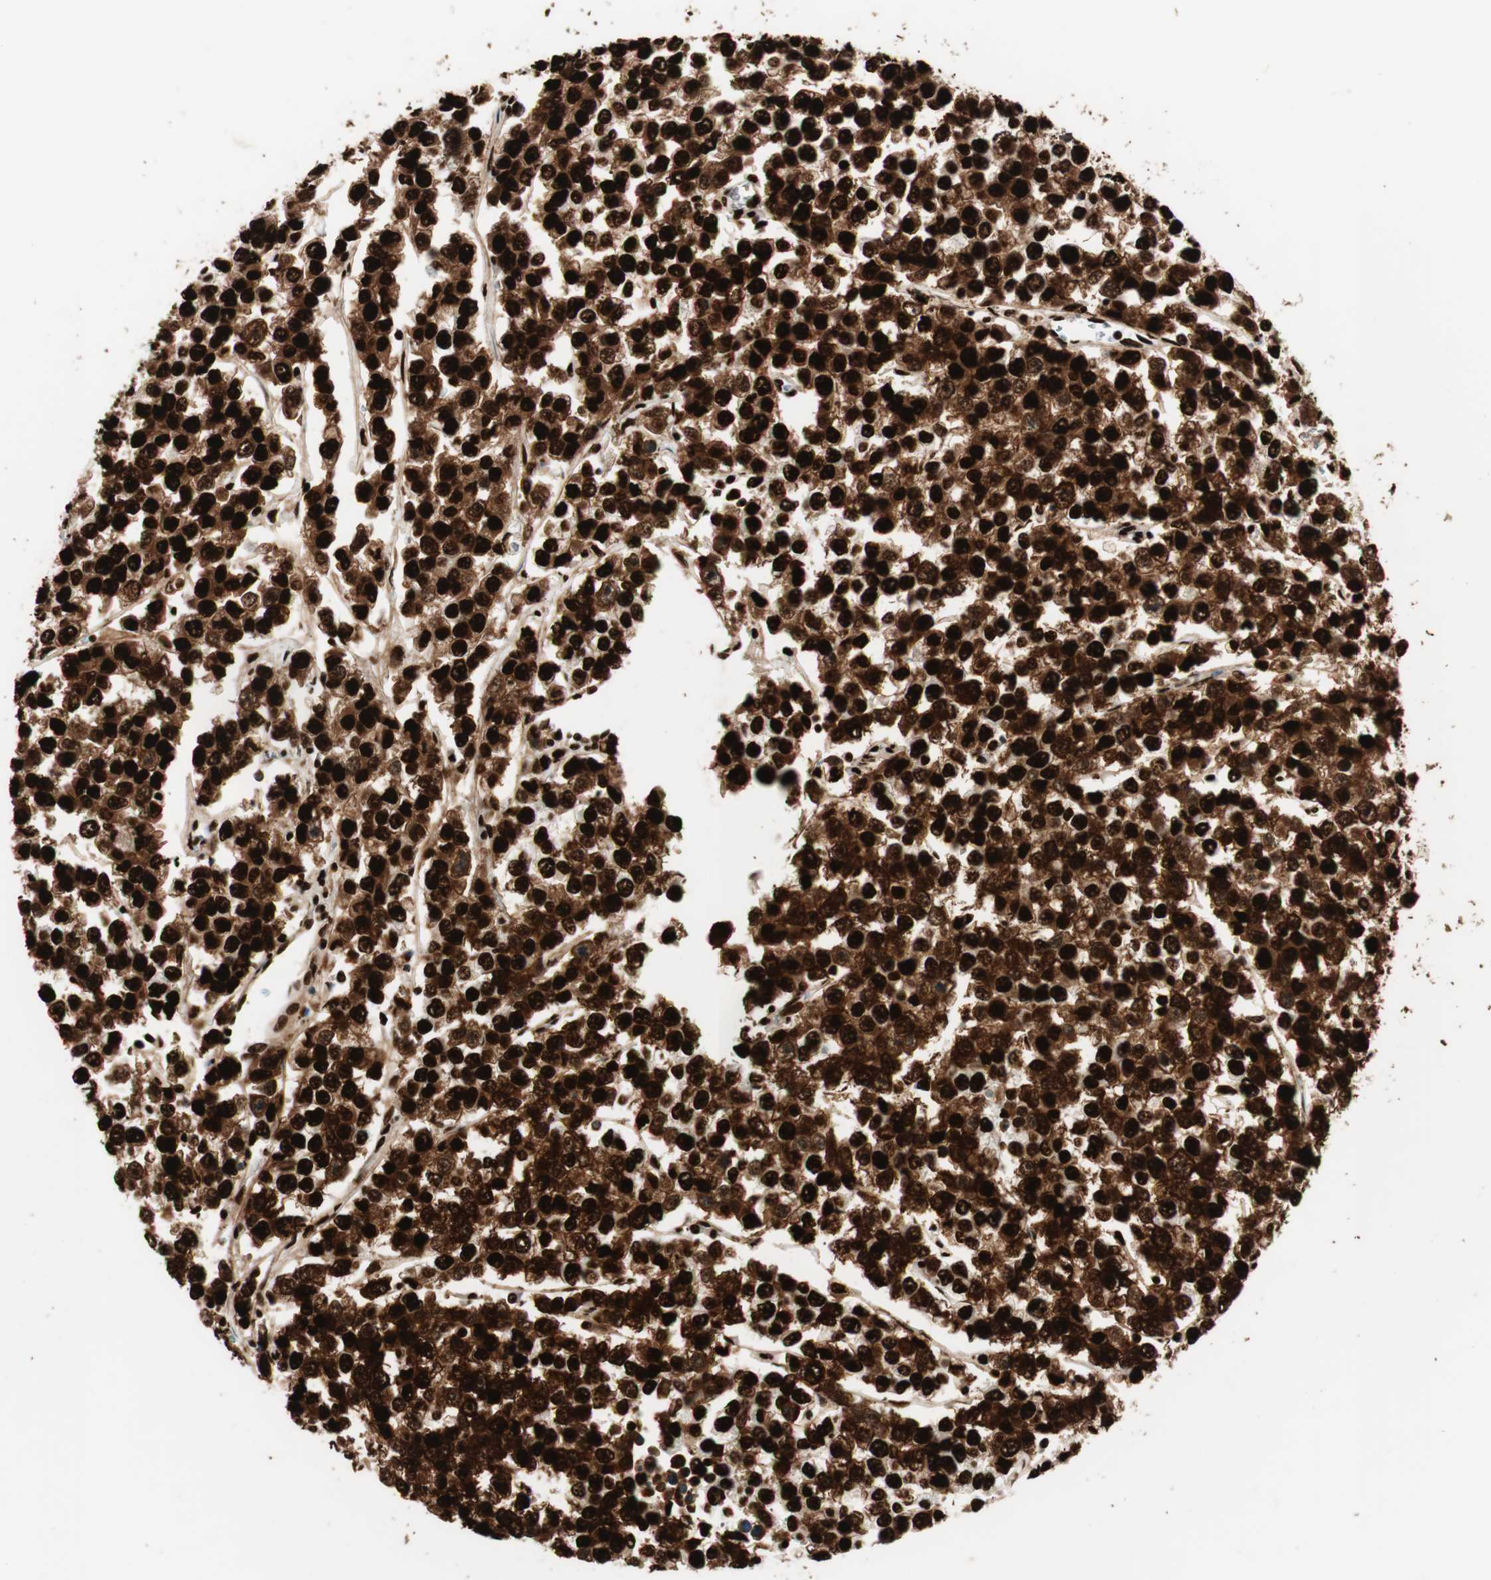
{"staining": {"intensity": "strong", "quantity": ">75%", "location": "cytoplasmic/membranous,nuclear"}, "tissue": "testis cancer", "cell_type": "Tumor cells", "image_type": "cancer", "snomed": [{"axis": "morphology", "description": "Seminoma, NOS"}, {"axis": "morphology", "description": "Carcinoma, Embryonal, NOS"}, {"axis": "topography", "description": "Testis"}], "caption": "An immunohistochemistry (IHC) micrograph of neoplastic tissue is shown. Protein staining in brown labels strong cytoplasmic/membranous and nuclear positivity in testis cancer within tumor cells. Ihc stains the protein in brown and the nuclei are stained blue.", "gene": "PSME3", "patient": {"sex": "male", "age": 52}}